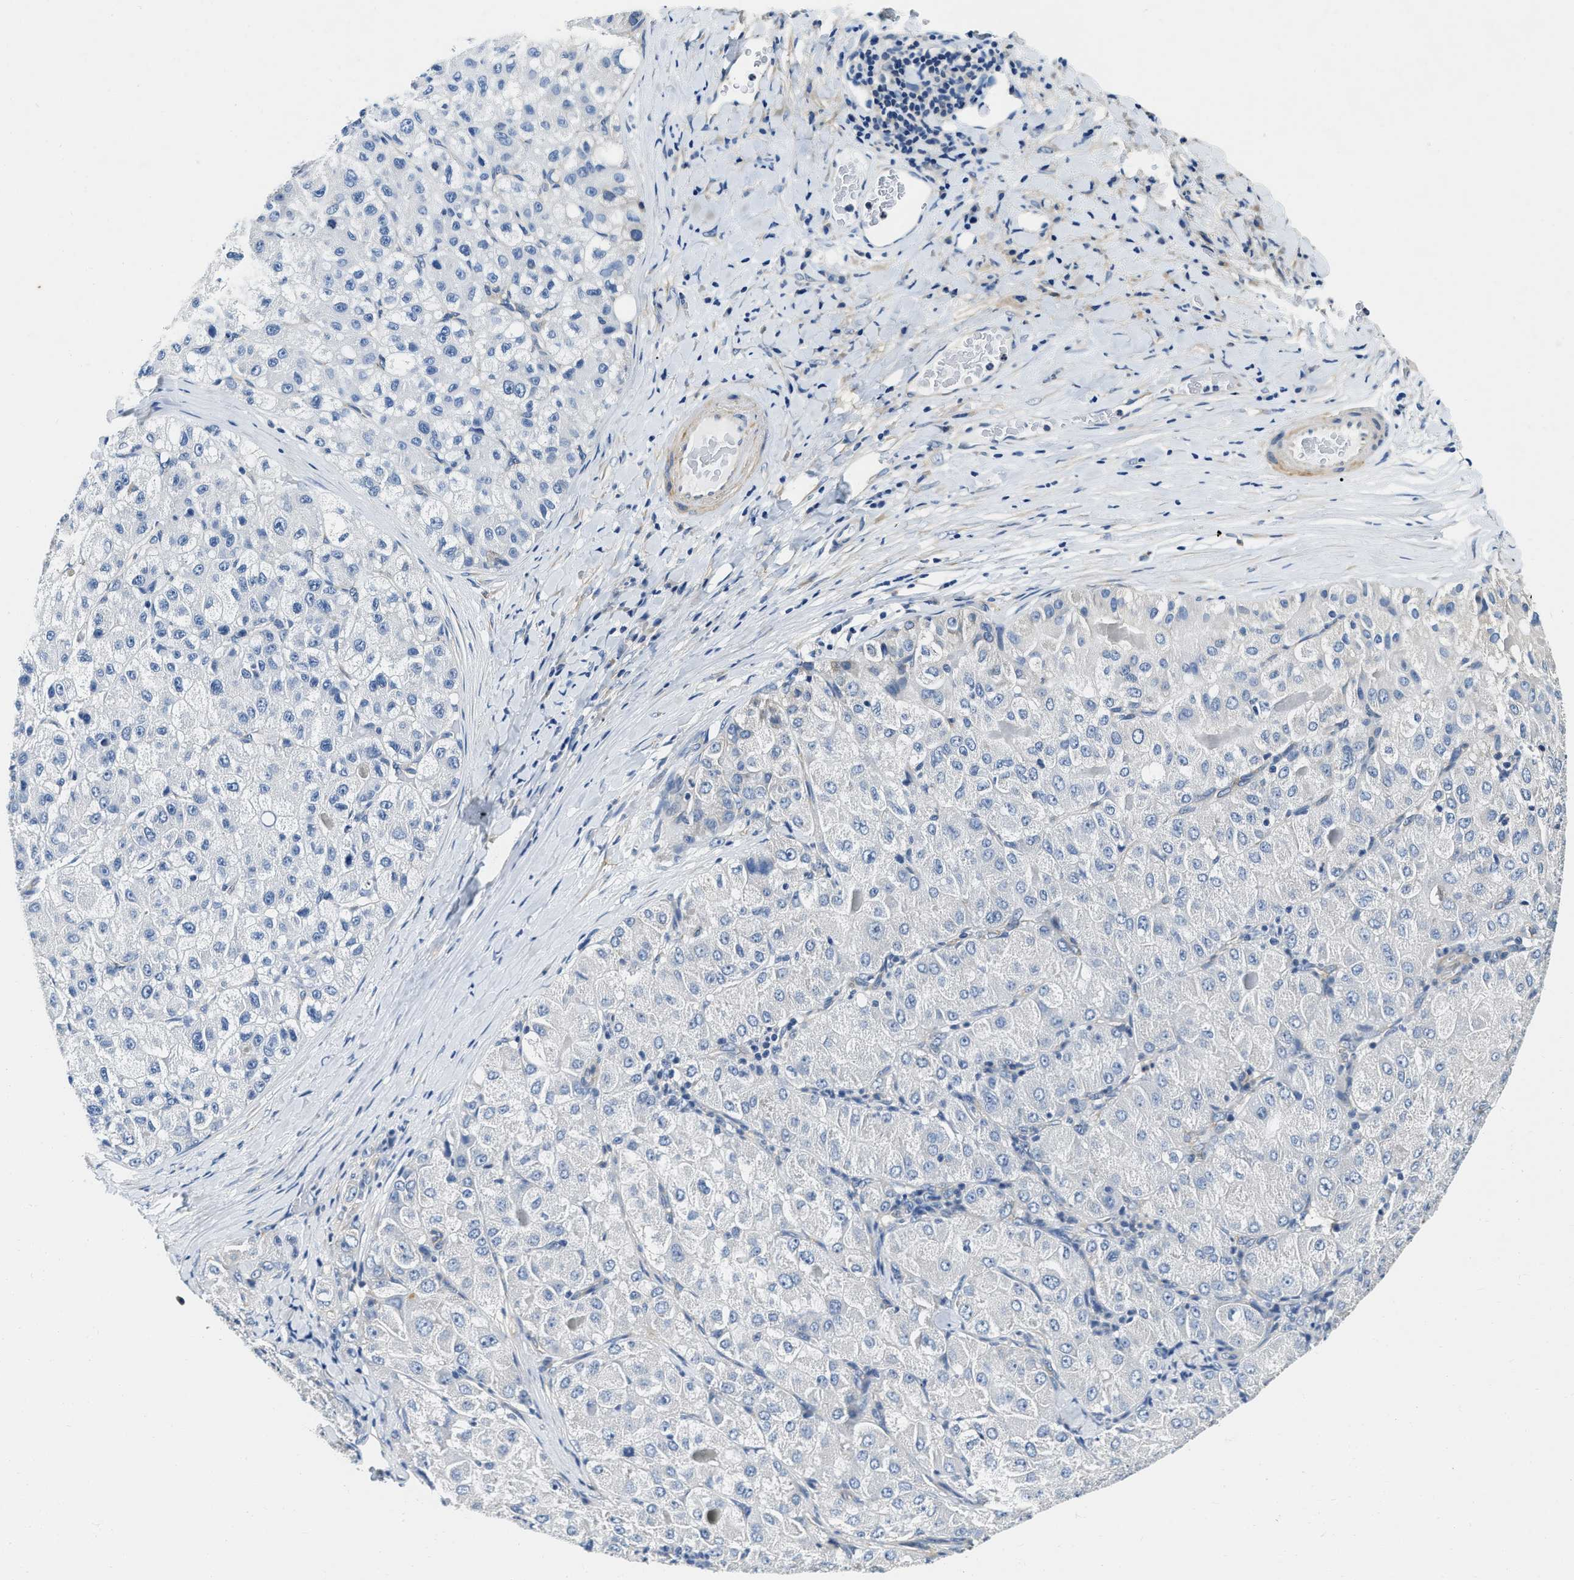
{"staining": {"intensity": "negative", "quantity": "none", "location": "none"}, "tissue": "liver cancer", "cell_type": "Tumor cells", "image_type": "cancer", "snomed": [{"axis": "morphology", "description": "Carcinoma, Hepatocellular, NOS"}, {"axis": "topography", "description": "Liver"}], "caption": "Tumor cells show no significant protein expression in hepatocellular carcinoma (liver). The staining is performed using DAB (3,3'-diaminobenzidine) brown chromogen with nuclei counter-stained in using hematoxylin.", "gene": "EIF2AK2", "patient": {"sex": "male", "age": 80}}